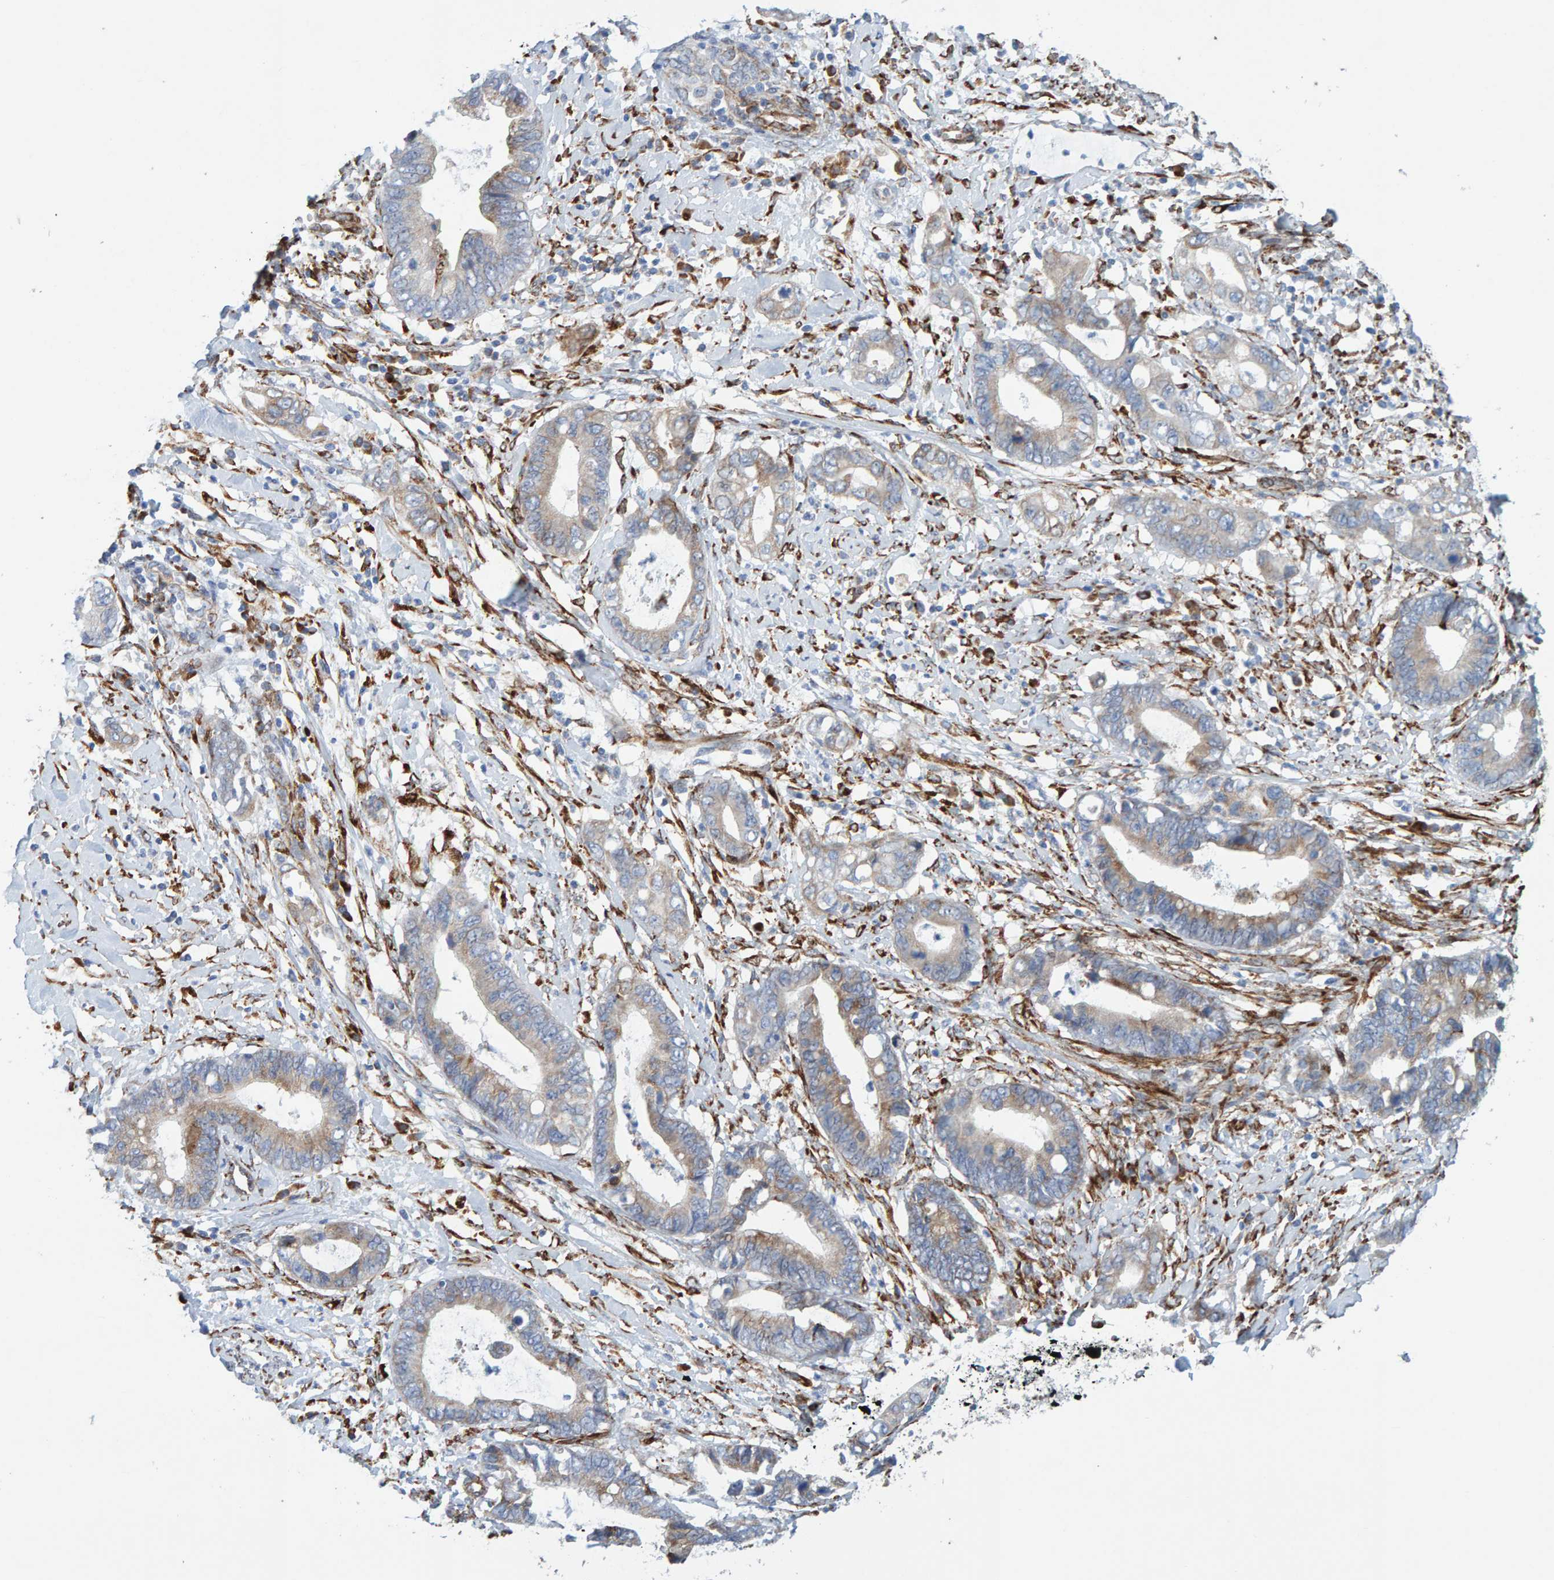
{"staining": {"intensity": "weak", "quantity": "25%-75%", "location": "cytoplasmic/membranous"}, "tissue": "cervical cancer", "cell_type": "Tumor cells", "image_type": "cancer", "snomed": [{"axis": "morphology", "description": "Adenocarcinoma, NOS"}, {"axis": "topography", "description": "Cervix"}], "caption": "Brown immunohistochemical staining in human cervical cancer displays weak cytoplasmic/membranous positivity in approximately 25%-75% of tumor cells.", "gene": "MMP16", "patient": {"sex": "female", "age": 44}}